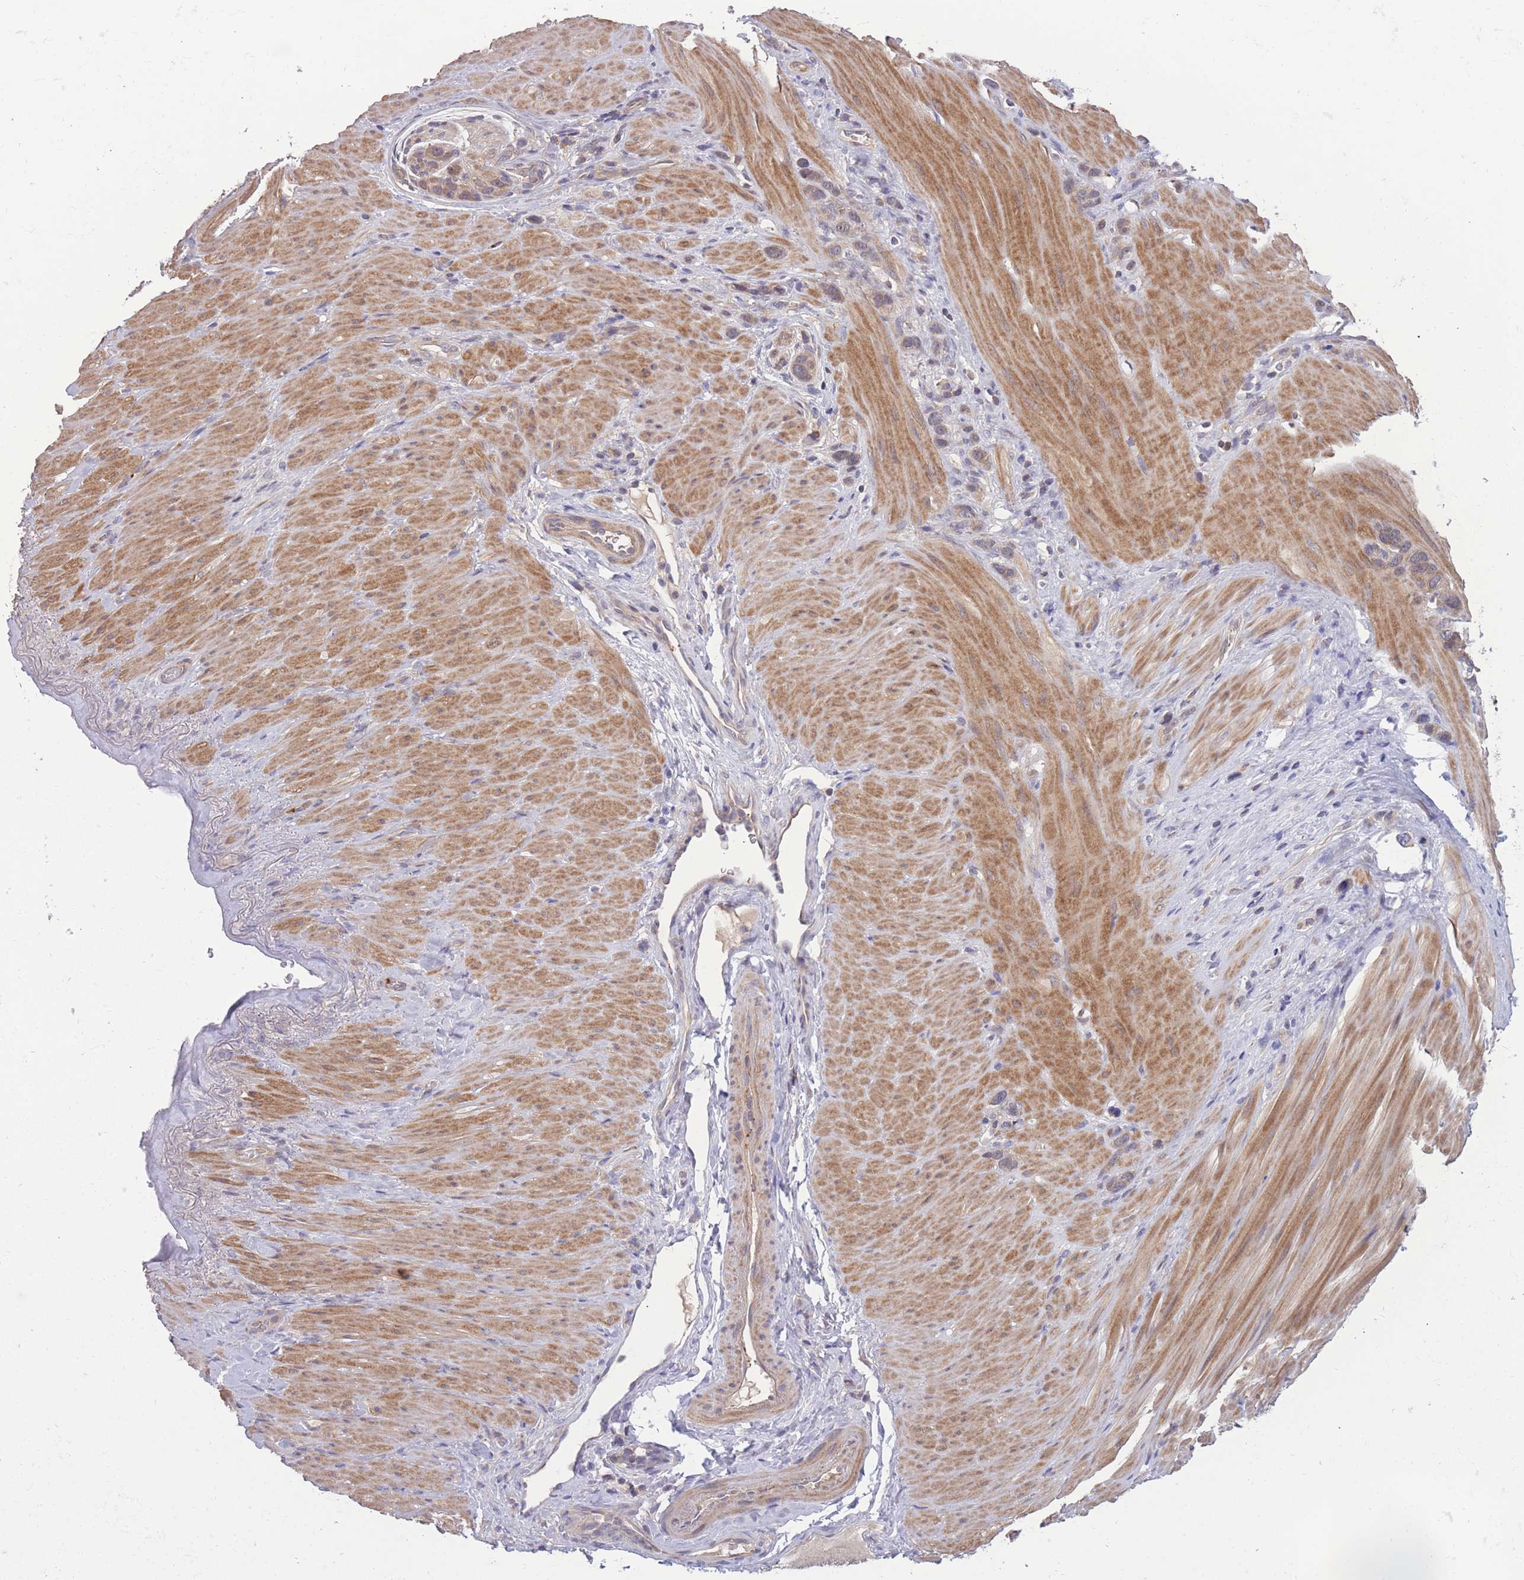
{"staining": {"intensity": "weak", "quantity": "<25%", "location": "cytoplasmic/membranous"}, "tissue": "stomach cancer", "cell_type": "Tumor cells", "image_type": "cancer", "snomed": [{"axis": "morphology", "description": "Adenocarcinoma, NOS"}, {"axis": "topography", "description": "Stomach"}], "caption": "Stomach cancer (adenocarcinoma) was stained to show a protein in brown. There is no significant positivity in tumor cells.", "gene": "UBE2N", "patient": {"sex": "female", "age": 65}}